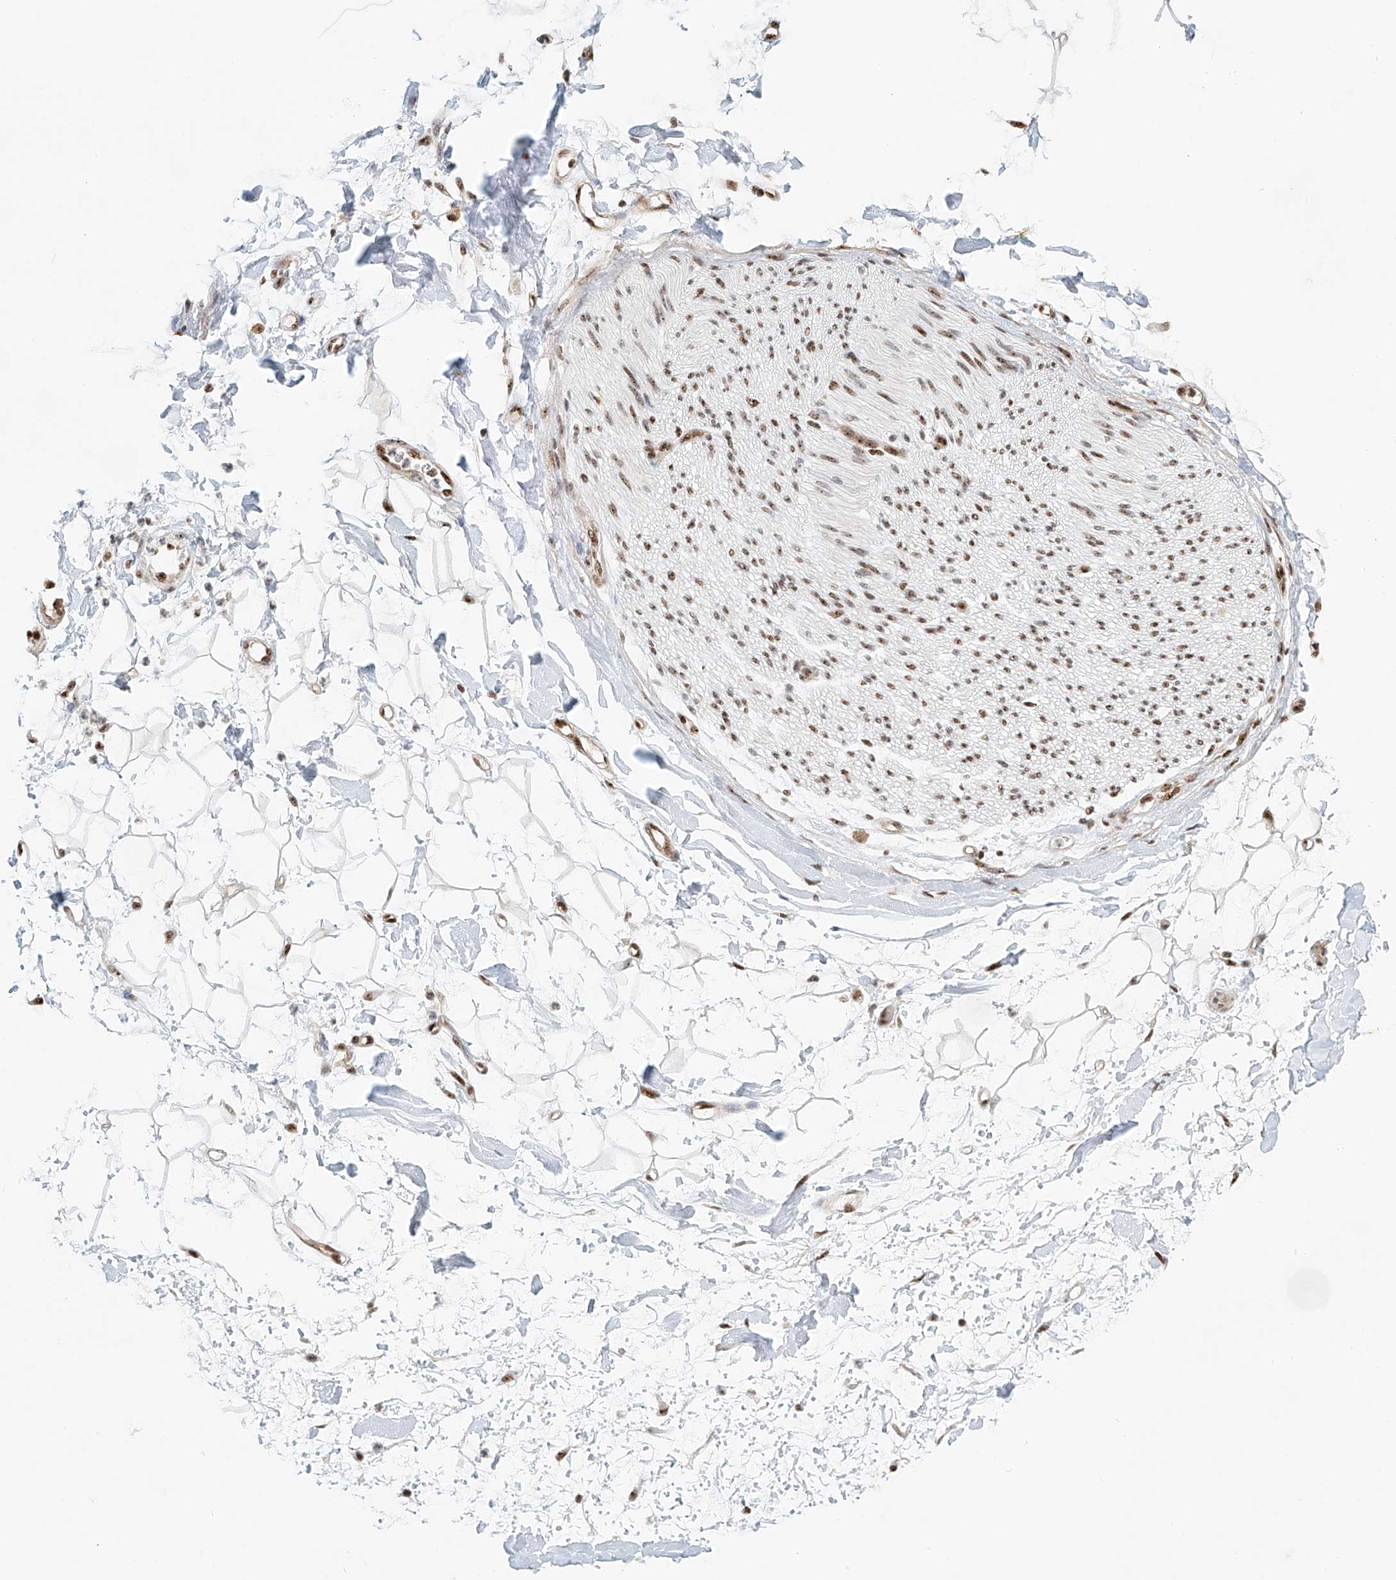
{"staining": {"intensity": "moderate", "quantity": ">75%", "location": "nuclear"}, "tissue": "adipose tissue", "cell_type": "Adipocytes", "image_type": "normal", "snomed": [{"axis": "morphology", "description": "Normal tissue, NOS"}, {"axis": "morphology", "description": "Adenocarcinoma, NOS"}, {"axis": "topography", "description": "Pancreas"}, {"axis": "topography", "description": "Peripheral nerve tissue"}], "caption": "Protein positivity by IHC exhibits moderate nuclear positivity in about >75% of adipocytes in benign adipose tissue. Using DAB (brown) and hematoxylin (blue) stains, captured at high magnification using brightfield microscopy.", "gene": "PRUNE2", "patient": {"sex": "male", "age": 59}}